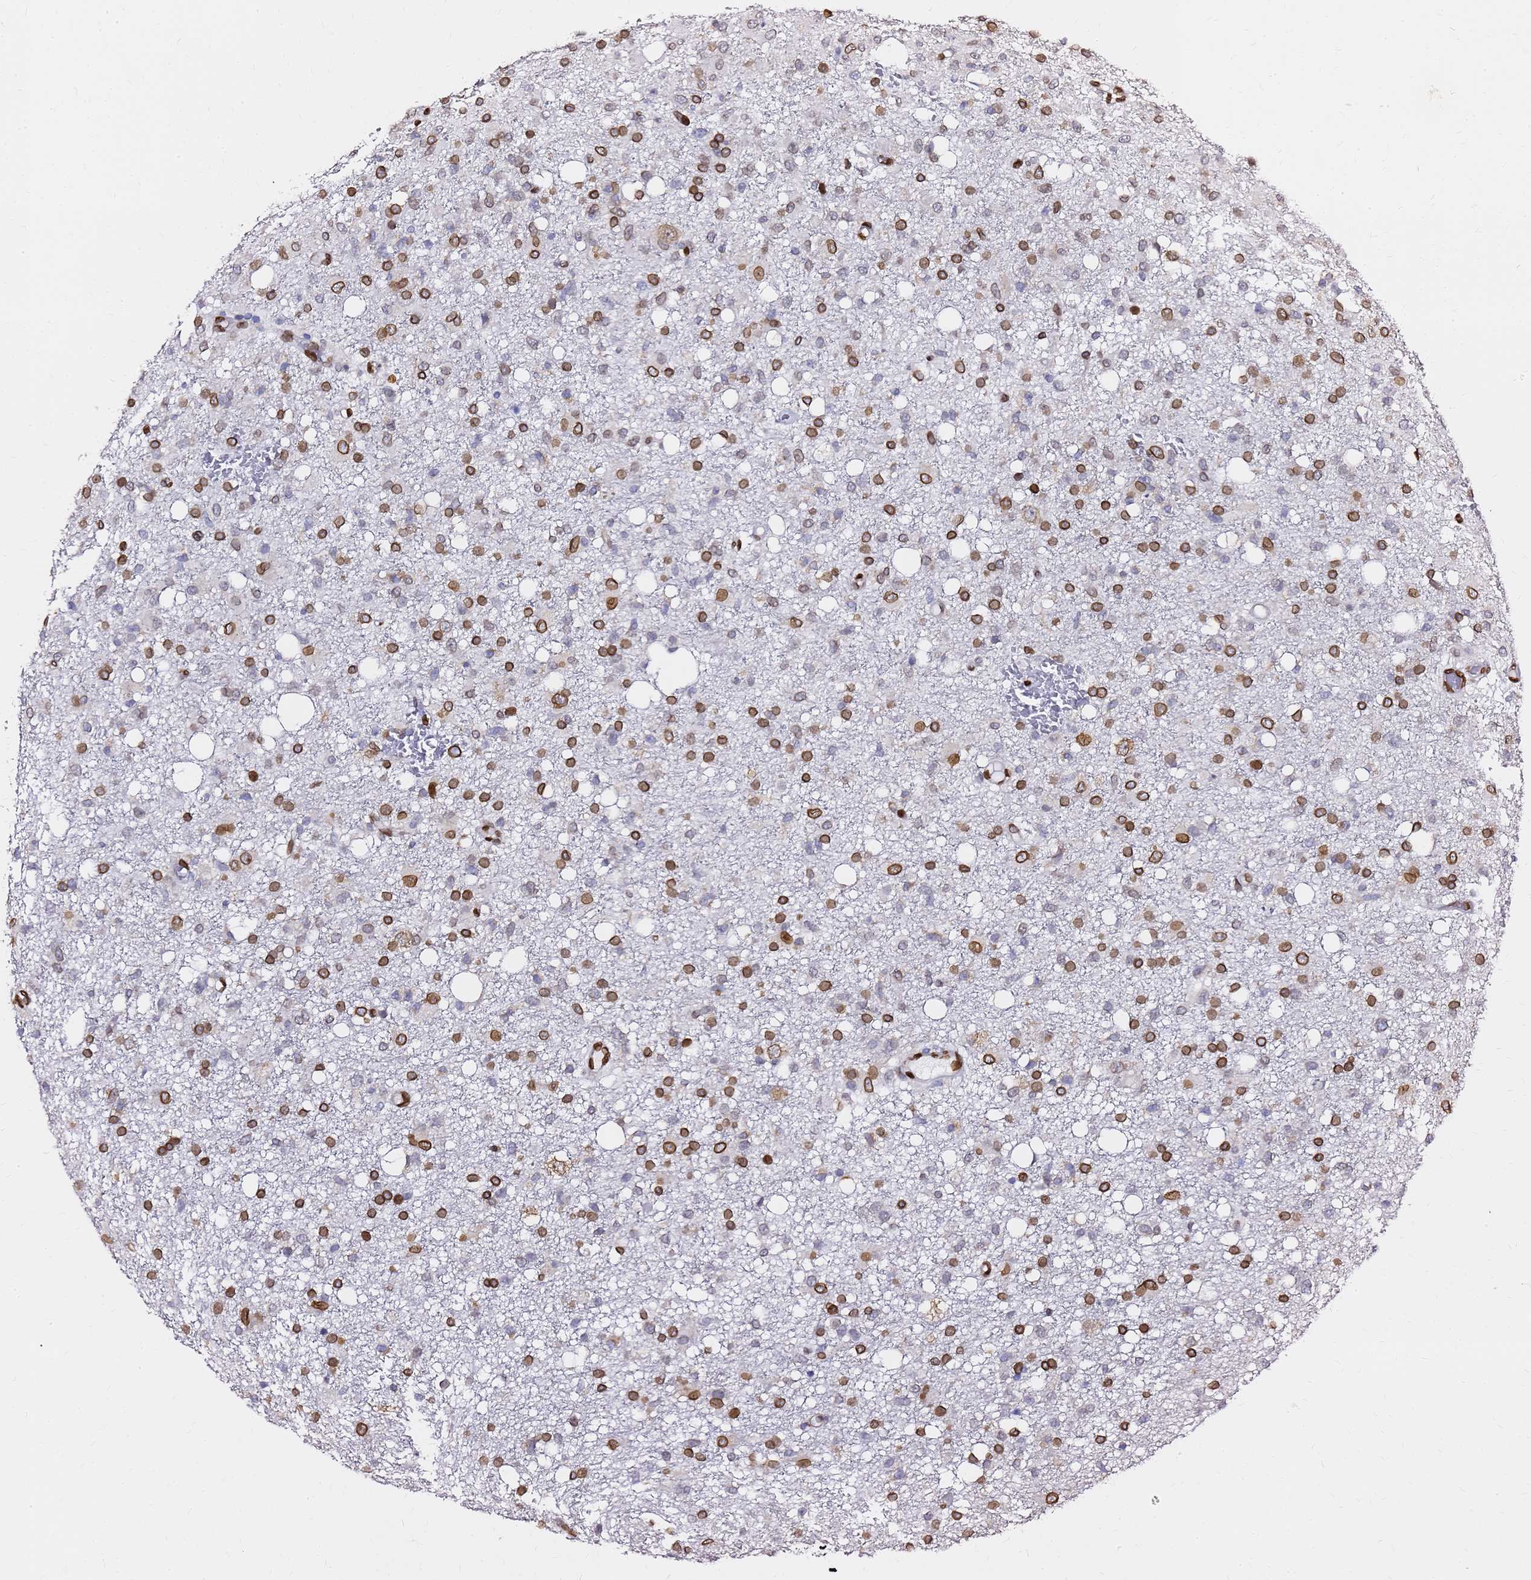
{"staining": {"intensity": "strong", "quantity": ">75%", "location": "cytoplasmic/membranous,nuclear"}, "tissue": "glioma", "cell_type": "Tumor cells", "image_type": "cancer", "snomed": [{"axis": "morphology", "description": "Glioma, malignant, High grade"}, {"axis": "topography", "description": "Brain"}], "caption": "Glioma stained with a brown dye demonstrates strong cytoplasmic/membranous and nuclear positive positivity in about >75% of tumor cells.", "gene": "C6orf141", "patient": {"sex": "female", "age": 59}}